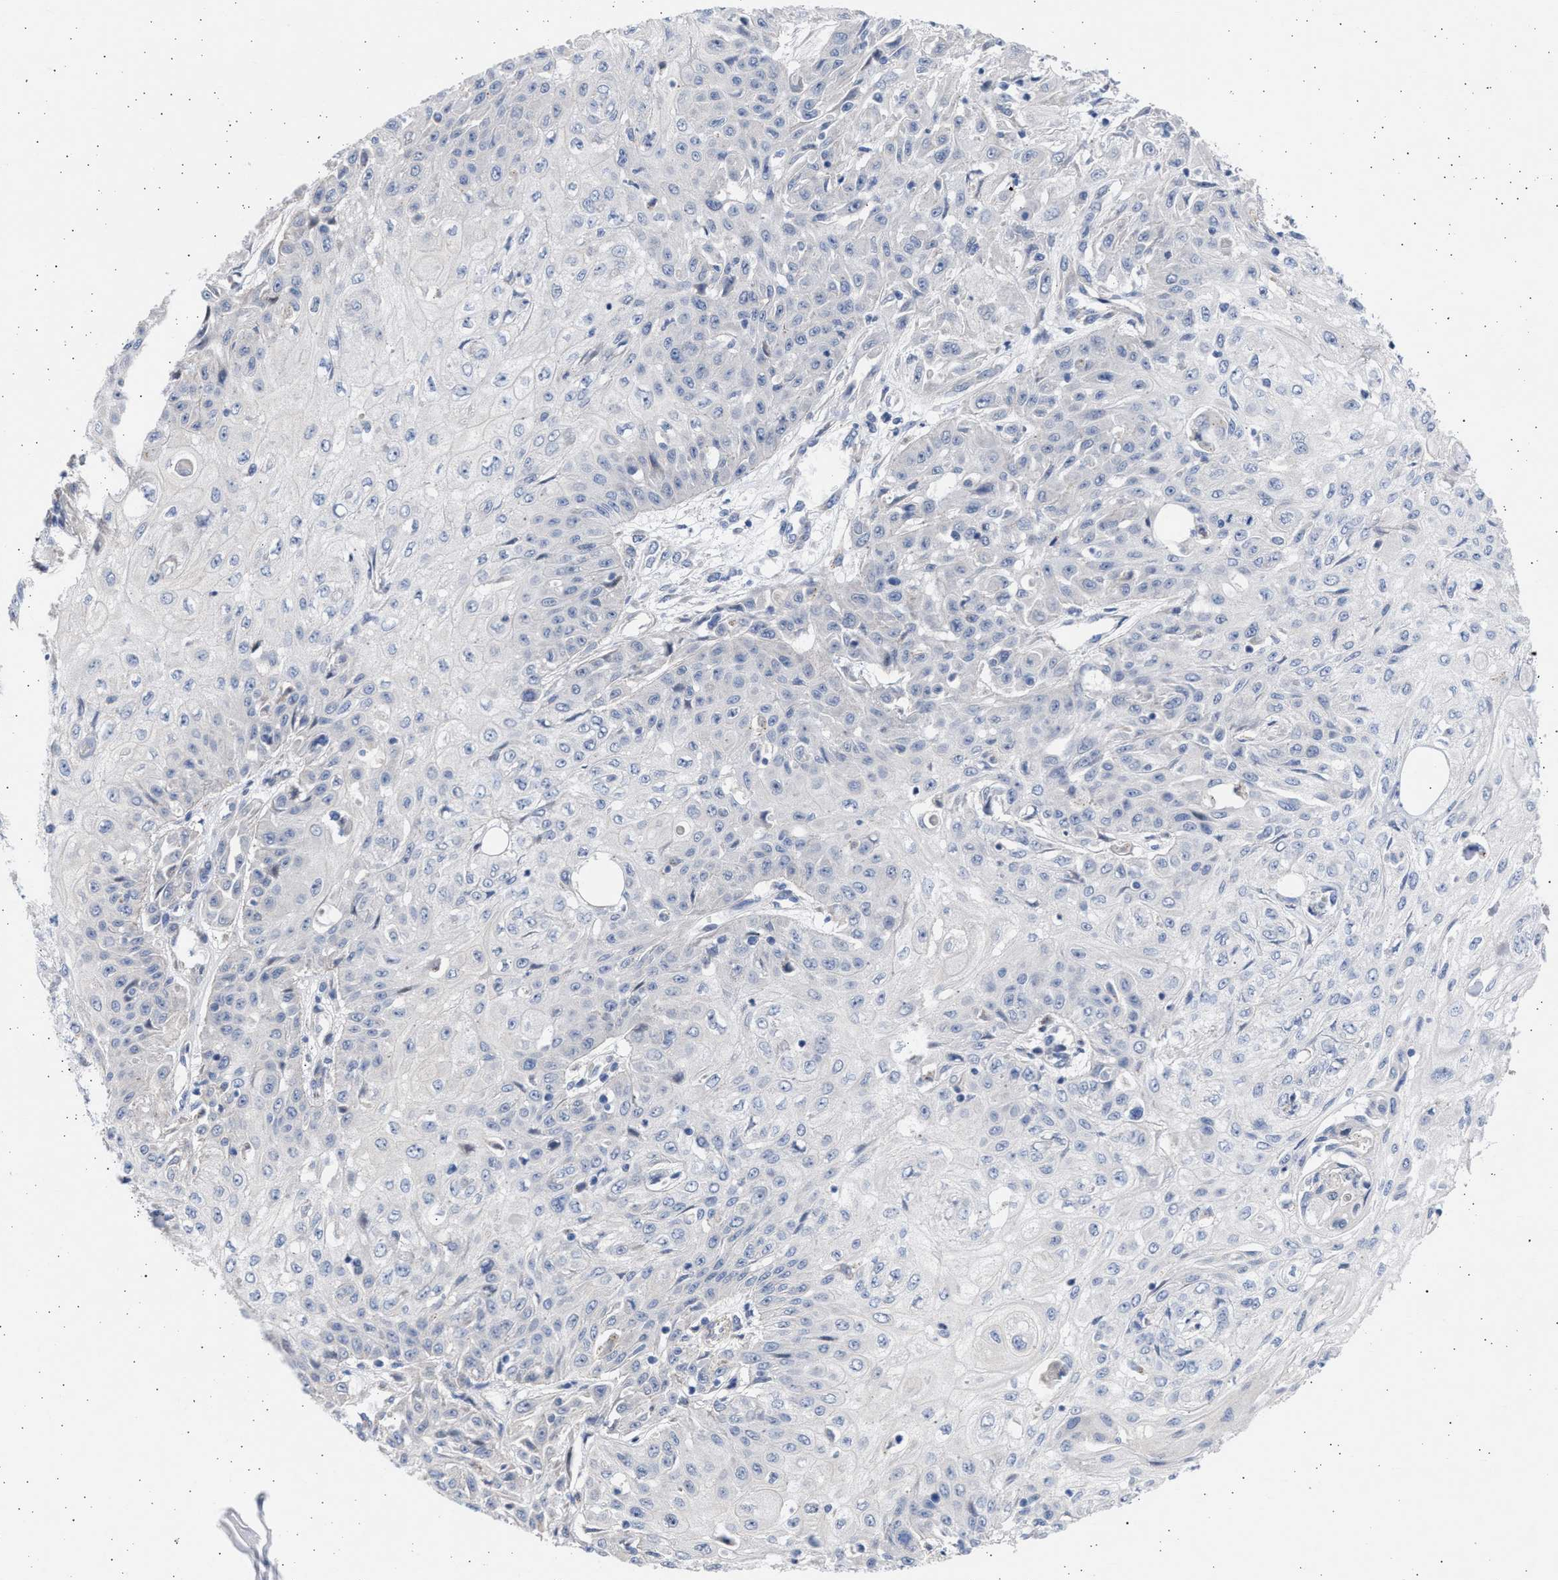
{"staining": {"intensity": "negative", "quantity": "none", "location": "none"}, "tissue": "skin cancer", "cell_type": "Tumor cells", "image_type": "cancer", "snomed": [{"axis": "morphology", "description": "Squamous cell carcinoma, NOS"}, {"axis": "morphology", "description": "Squamous cell carcinoma, metastatic, NOS"}, {"axis": "topography", "description": "Skin"}, {"axis": "topography", "description": "Lymph node"}], "caption": "Micrograph shows no significant protein expression in tumor cells of squamous cell carcinoma (skin).", "gene": "NBR1", "patient": {"sex": "male", "age": 75}}